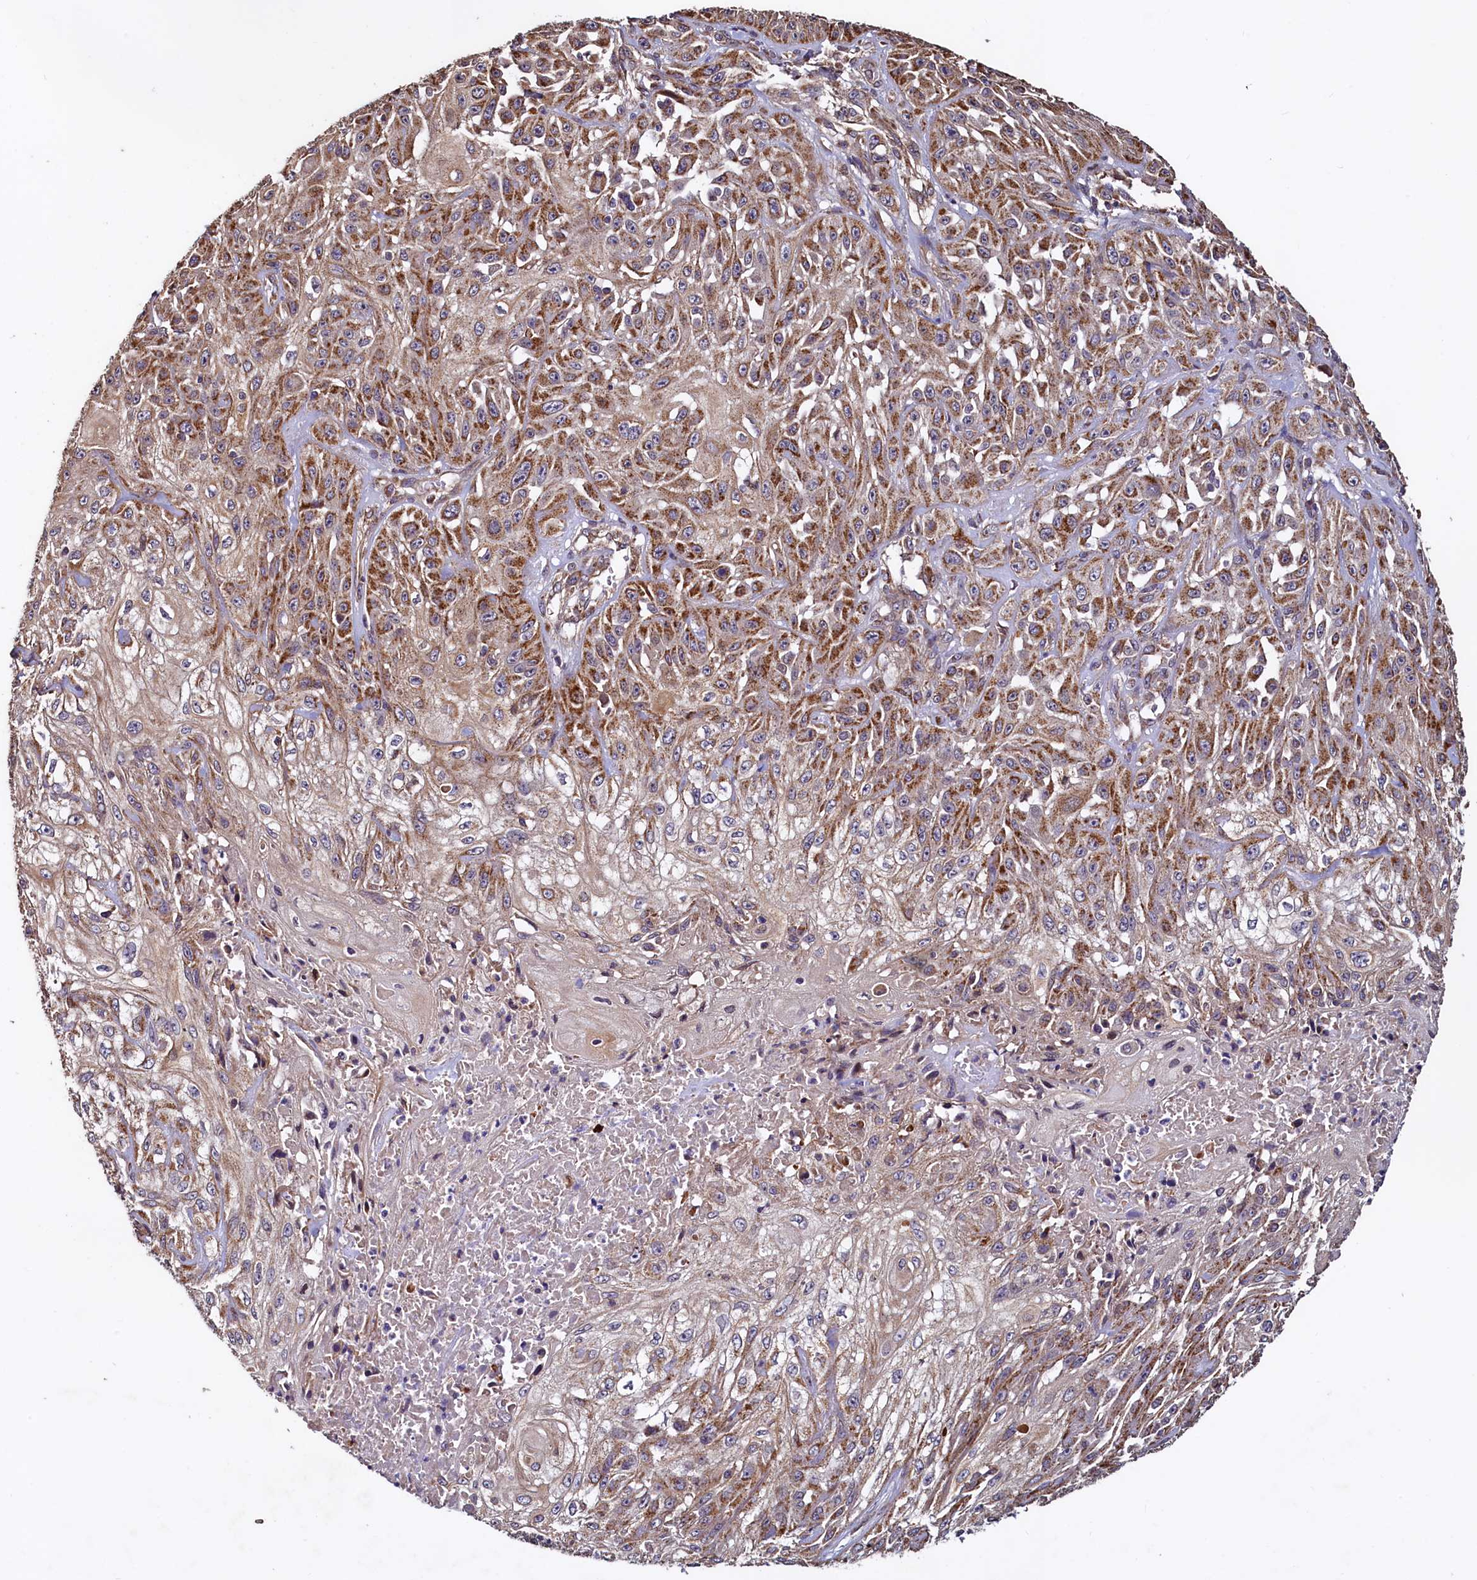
{"staining": {"intensity": "moderate", "quantity": ">75%", "location": "cytoplasmic/membranous"}, "tissue": "skin cancer", "cell_type": "Tumor cells", "image_type": "cancer", "snomed": [{"axis": "morphology", "description": "Squamous cell carcinoma, NOS"}, {"axis": "morphology", "description": "Squamous cell carcinoma, metastatic, NOS"}, {"axis": "topography", "description": "Skin"}, {"axis": "topography", "description": "Lymph node"}], "caption": "Skin cancer stained for a protein (brown) reveals moderate cytoplasmic/membranous positive positivity in approximately >75% of tumor cells.", "gene": "RBFA", "patient": {"sex": "male", "age": 75}}